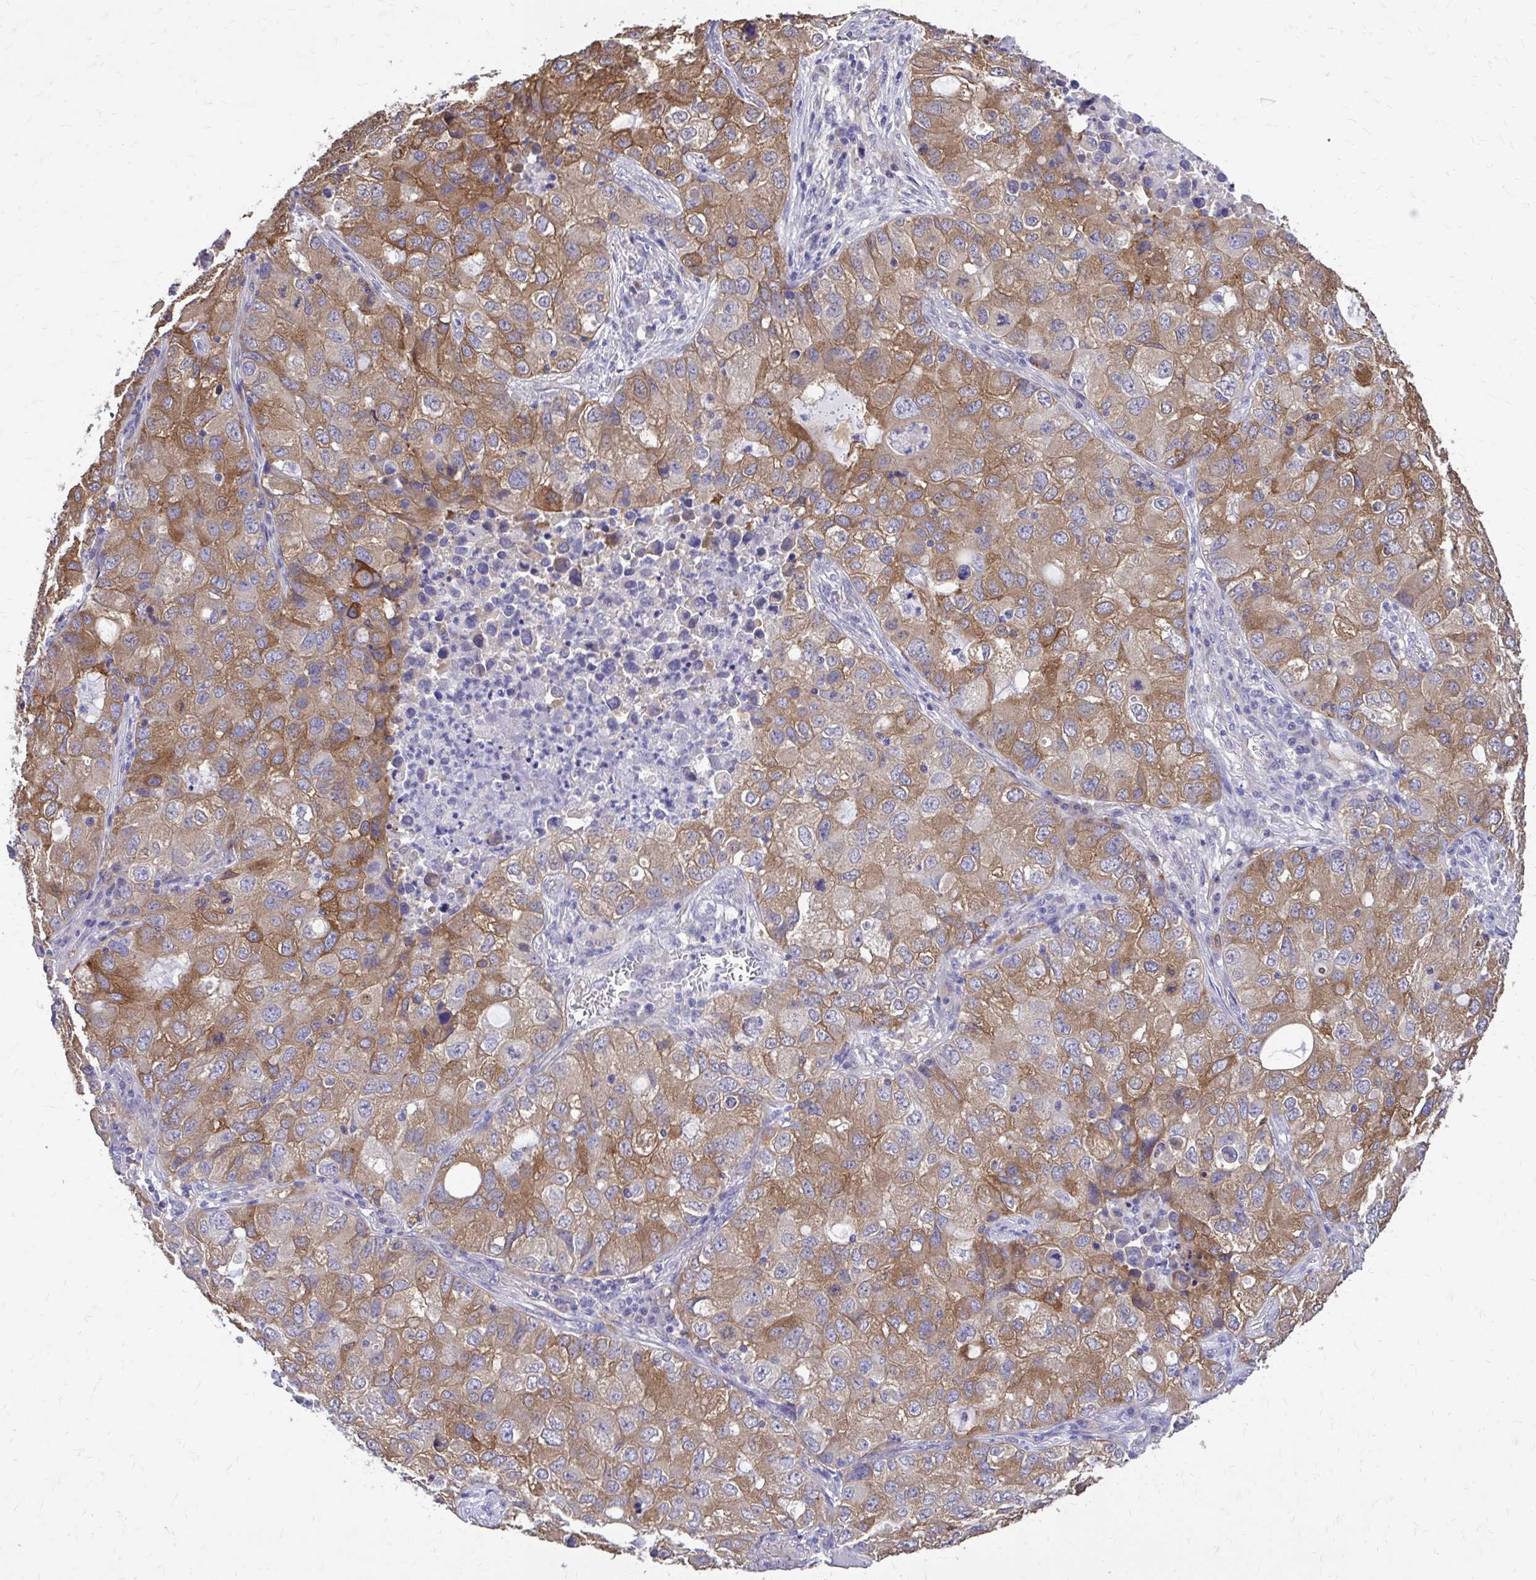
{"staining": {"intensity": "moderate", "quantity": ">75%", "location": "cytoplasmic/membranous"}, "tissue": "lung cancer", "cell_type": "Tumor cells", "image_type": "cancer", "snomed": [{"axis": "morphology", "description": "Normal morphology"}, {"axis": "morphology", "description": "Adenocarcinoma, NOS"}, {"axis": "topography", "description": "Lymph node"}, {"axis": "topography", "description": "Lung"}], "caption": "Moderate cytoplasmic/membranous staining is identified in approximately >75% of tumor cells in adenocarcinoma (lung).", "gene": "EPB41L1", "patient": {"sex": "female", "age": 51}}